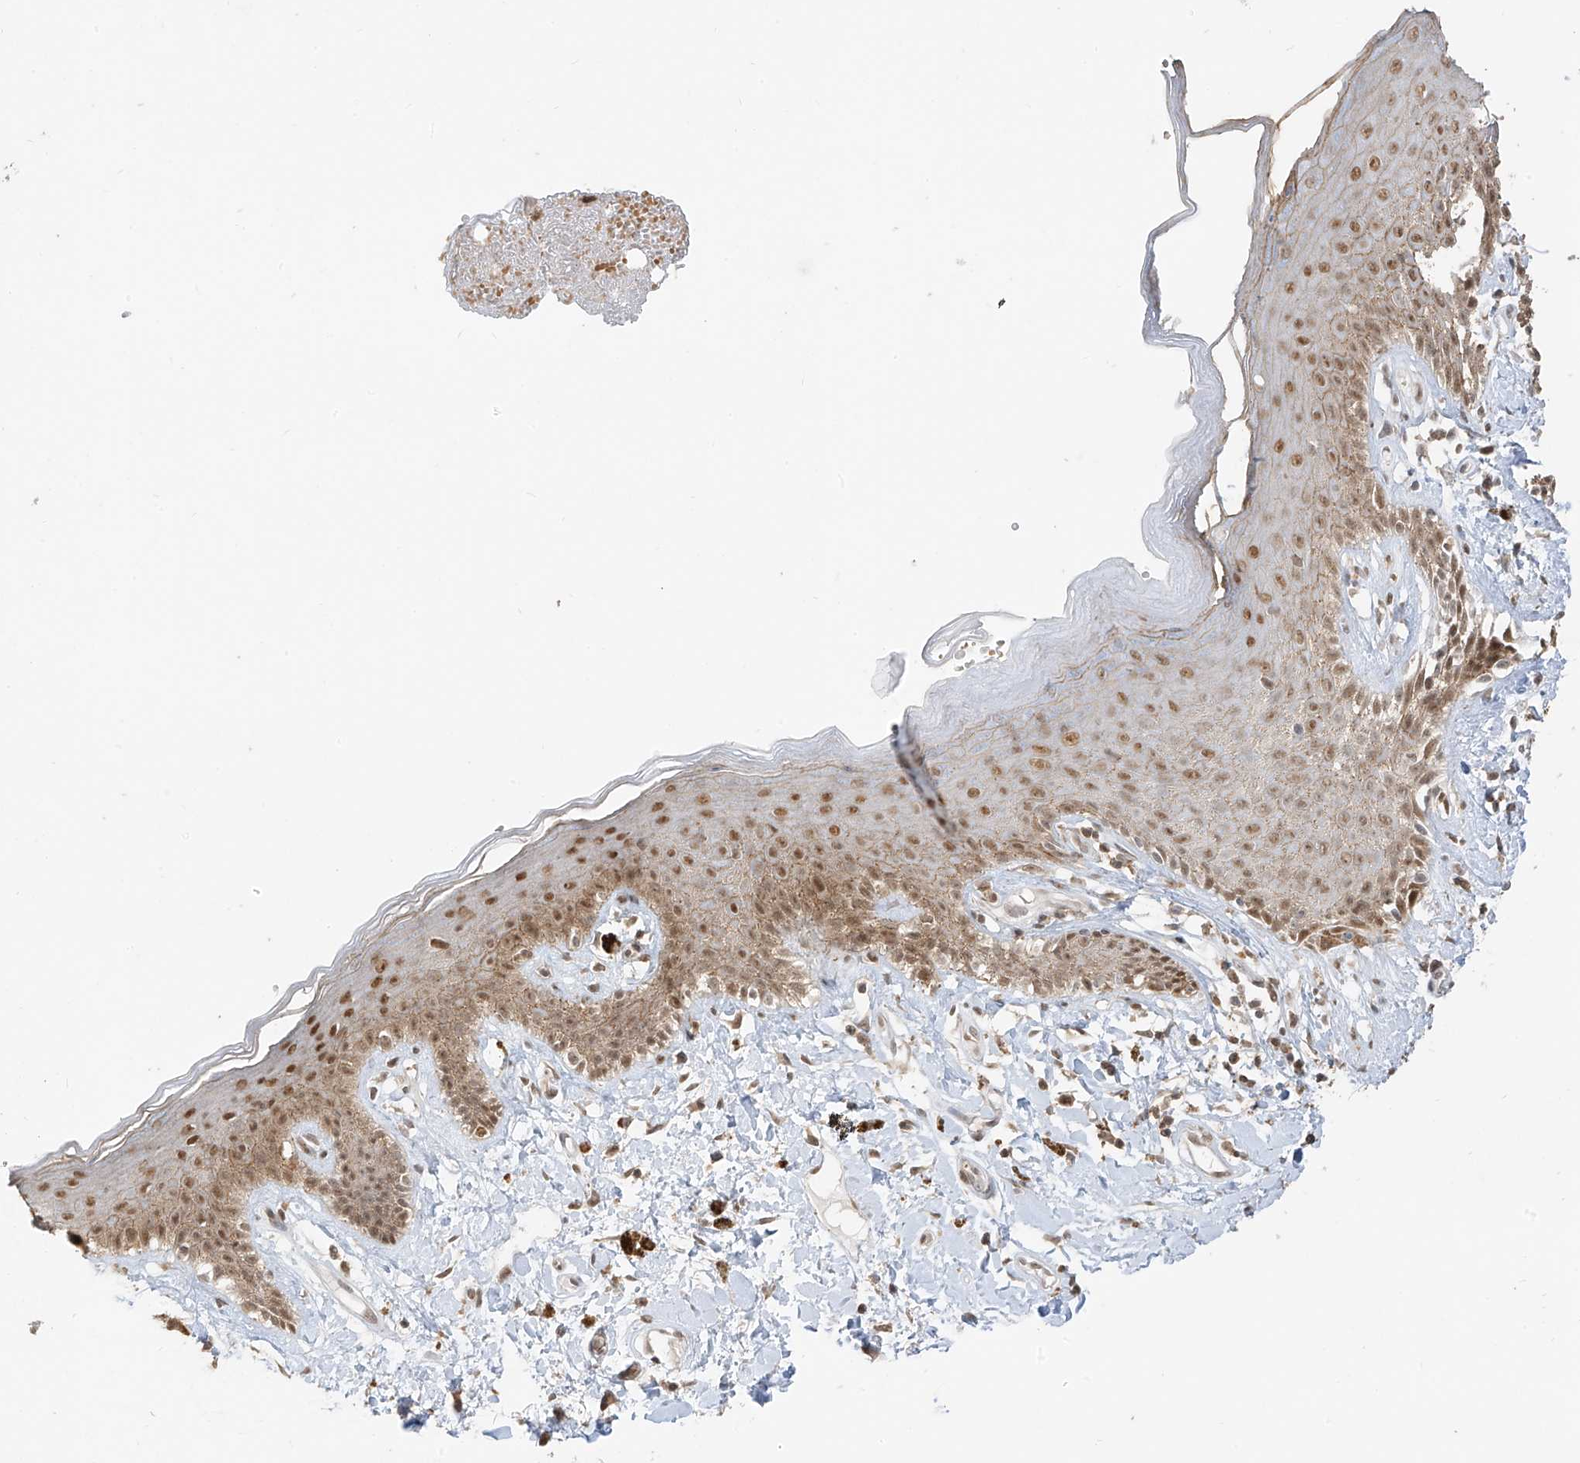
{"staining": {"intensity": "moderate", "quantity": ">75%", "location": "cytoplasmic/membranous,nuclear"}, "tissue": "skin", "cell_type": "Epidermal cells", "image_type": "normal", "snomed": [{"axis": "morphology", "description": "Normal tissue, NOS"}, {"axis": "topography", "description": "Anal"}], "caption": "This micrograph displays IHC staining of unremarkable skin, with medium moderate cytoplasmic/membranous,nuclear staining in about >75% of epidermal cells.", "gene": "ZMYM2", "patient": {"sex": "female", "age": 78}}